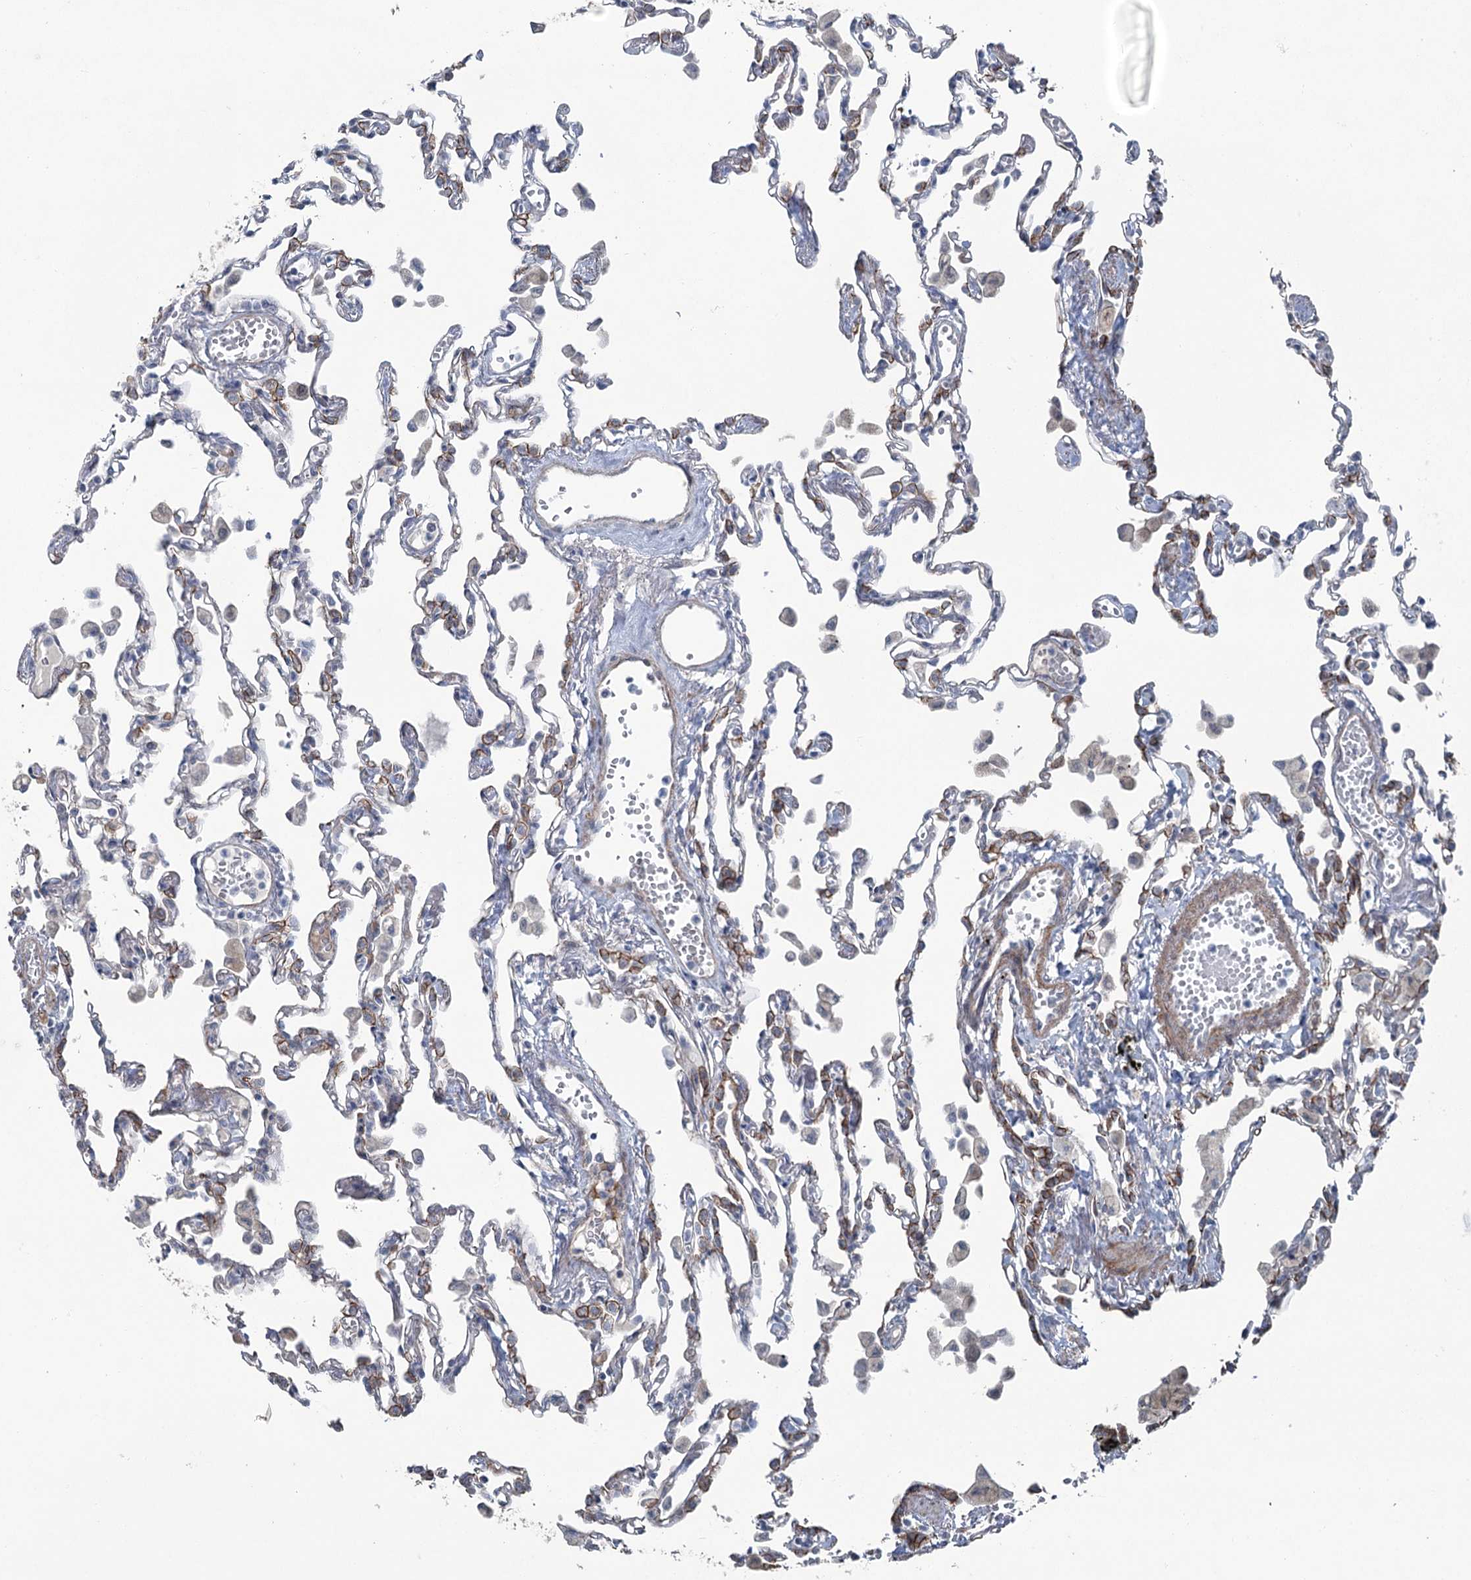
{"staining": {"intensity": "moderate", "quantity": "<25%", "location": "cytoplasmic/membranous"}, "tissue": "lung", "cell_type": "Alveolar cells", "image_type": "normal", "snomed": [{"axis": "morphology", "description": "Normal tissue, NOS"}, {"axis": "topography", "description": "Bronchus"}, {"axis": "topography", "description": "Lung"}], "caption": "Alveolar cells exhibit low levels of moderate cytoplasmic/membranous staining in about <25% of cells in unremarkable human lung. Using DAB (3,3'-diaminobenzidine) (brown) and hematoxylin (blue) stains, captured at high magnification using brightfield microscopy.", "gene": "FAM120B", "patient": {"sex": "female", "age": 49}}